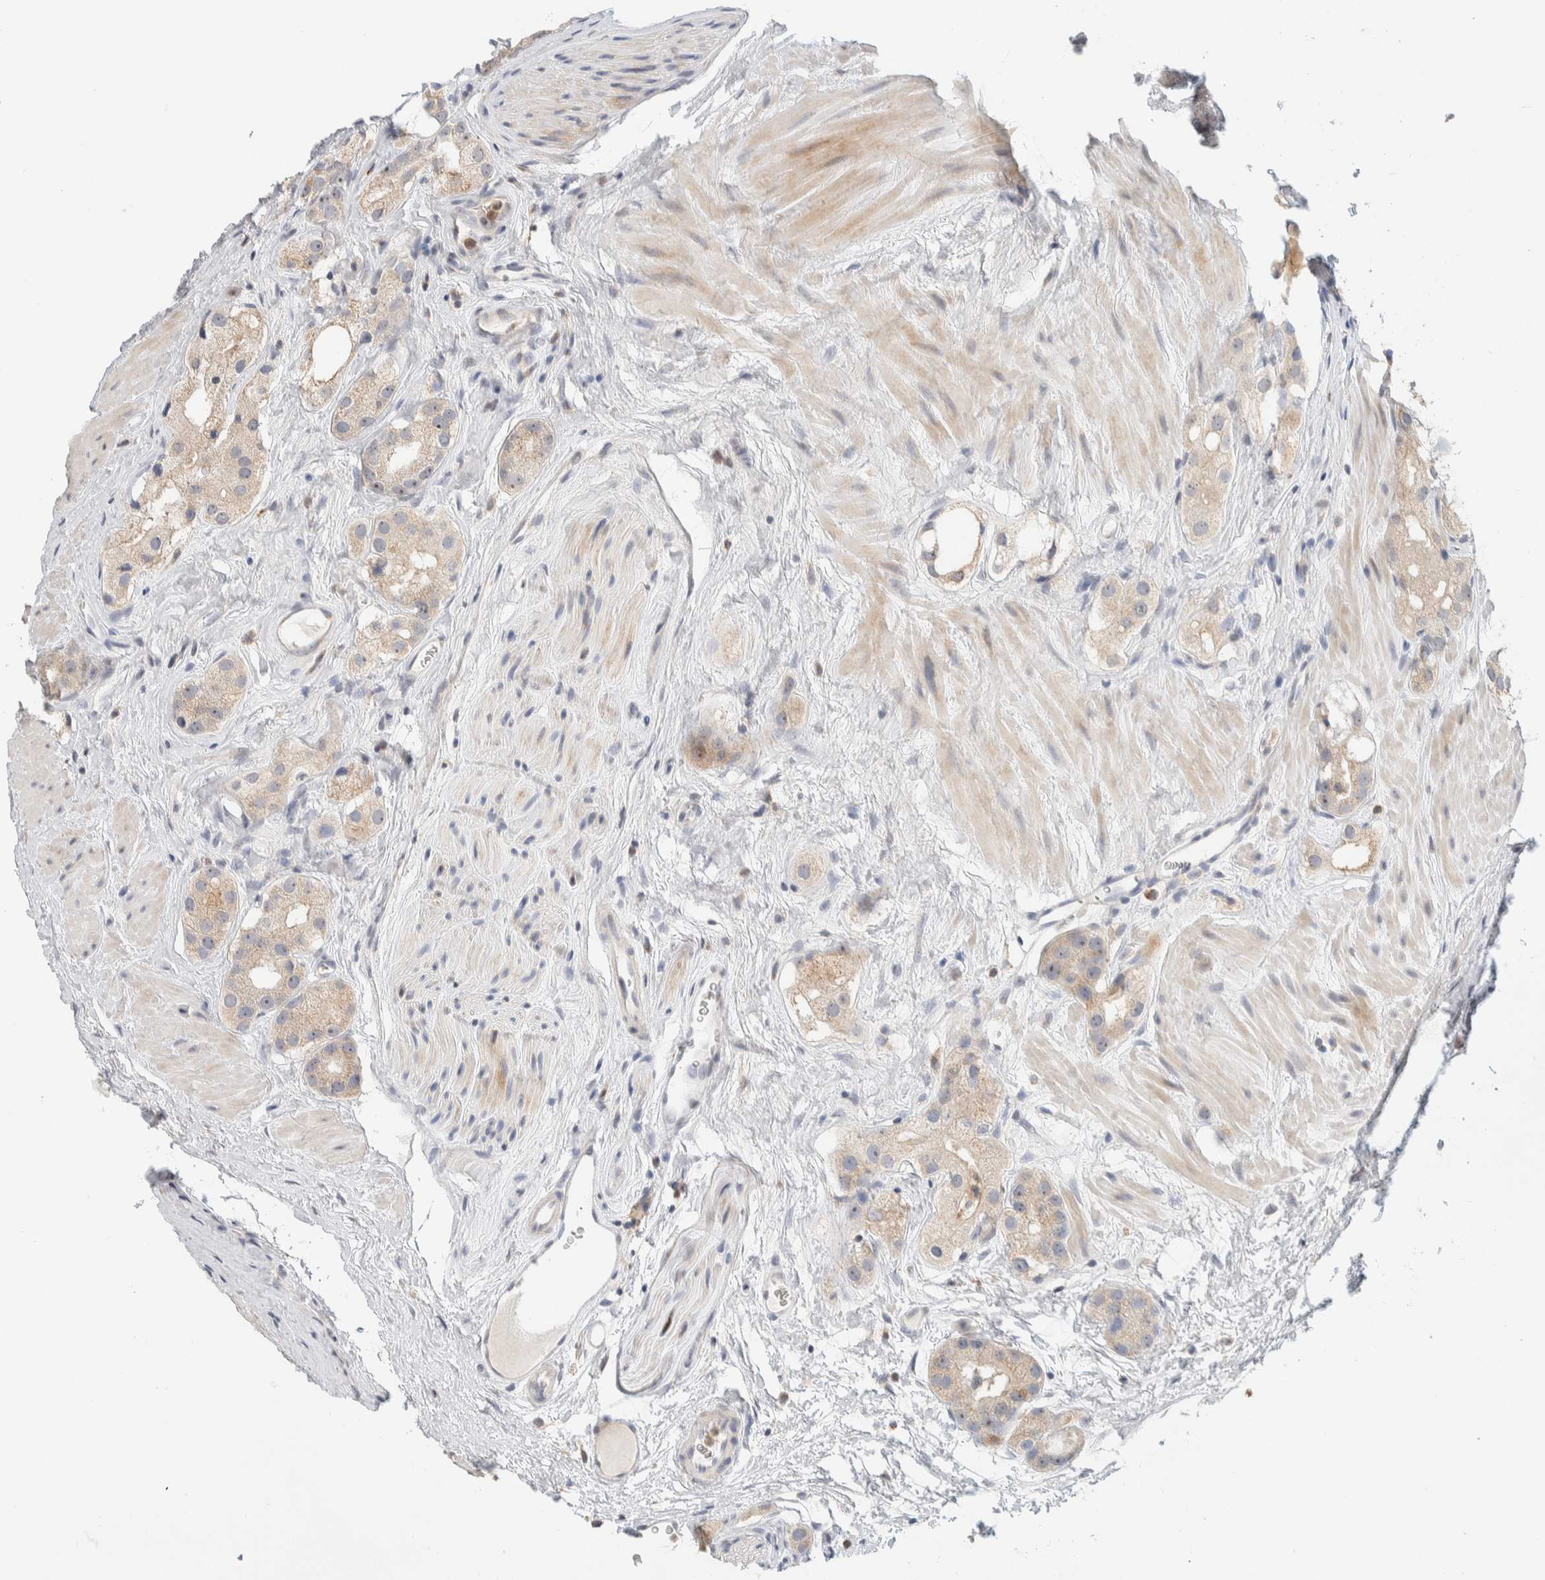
{"staining": {"intensity": "weak", "quantity": ">75%", "location": "cytoplasmic/membranous"}, "tissue": "prostate cancer", "cell_type": "Tumor cells", "image_type": "cancer", "snomed": [{"axis": "morphology", "description": "Adenocarcinoma, High grade"}, {"axis": "topography", "description": "Prostate"}], "caption": "Brown immunohistochemical staining in human prostate high-grade adenocarcinoma displays weak cytoplasmic/membranous positivity in about >75% of tumor cells. Immunohistochemistry (ihc) stains the protein in brown and the nuclei are stained blue.", "gene": "HDHD3", "patient": {"sex": "male", "age": 63}}